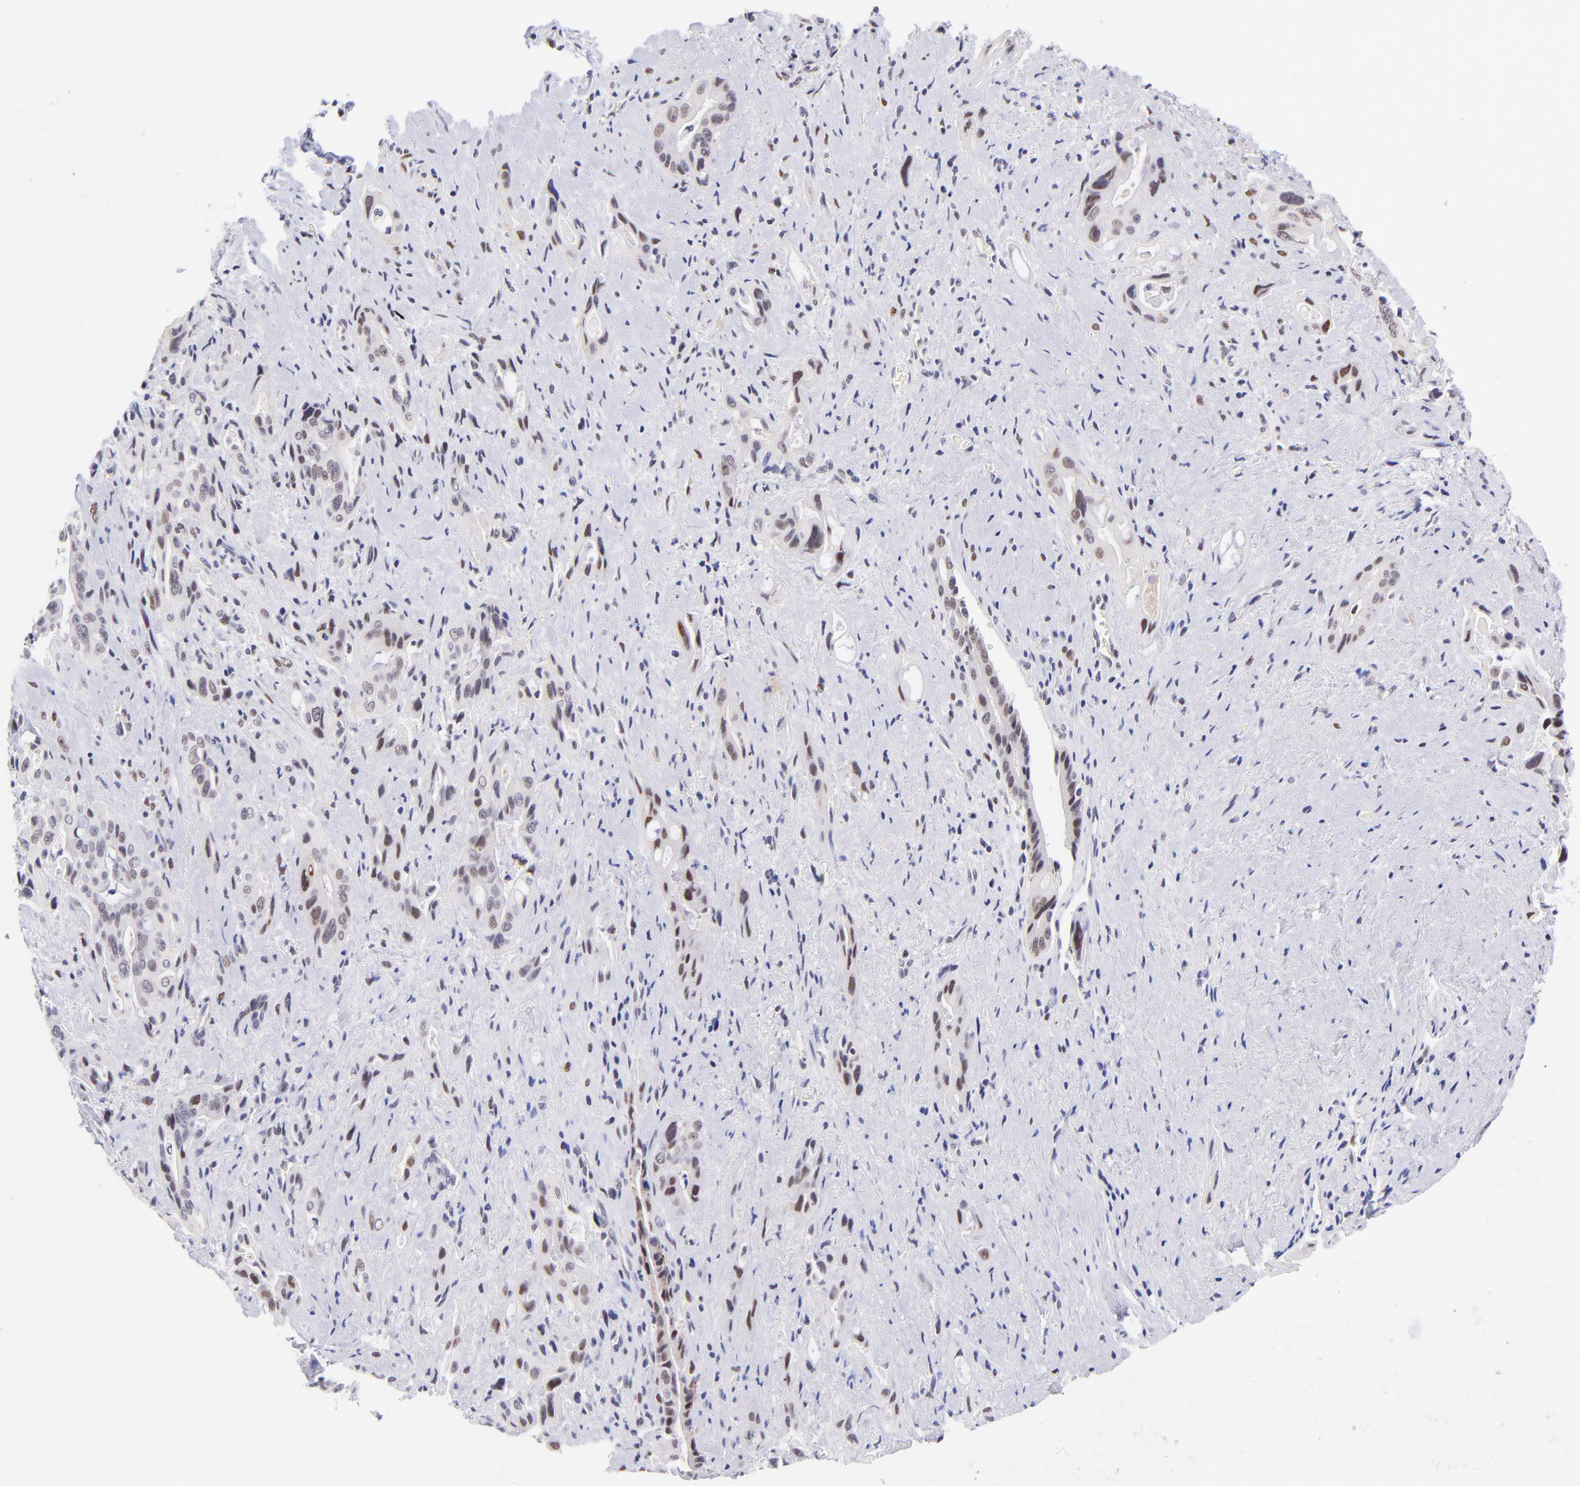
{"staining": {"intensity": "strong", "quantity": ">75%", "location": "nuclear"}, "tissue": "pancreatic cancer", "cell_type": "Tumor cells", "image_type": "cancer", "snomed": [{"axis": "morphology", "description": "Adenocarcinoma, NOS"}, {"axis": "topography", "description": "Pancreas"}], "caption": "Protein staining reveals strong nuclear positivity in approximately >75% of tumor cells in pancreatic cancer (adenocarcinoma).", "gene": "SOX6", "patient": {"sex": "male", "age": 77}}